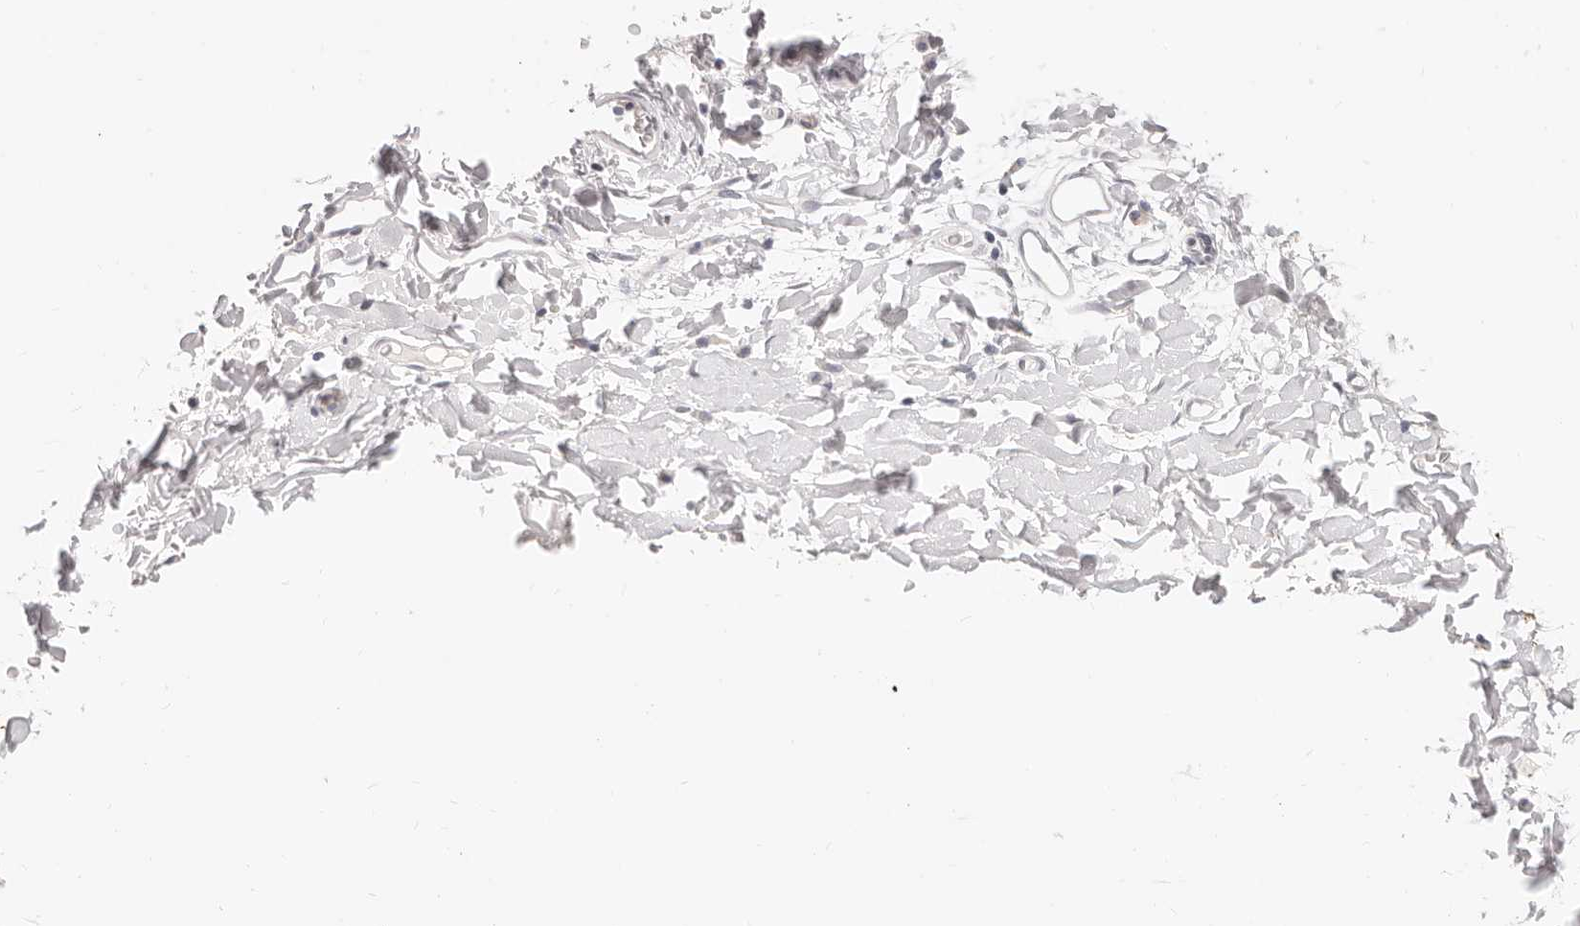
{"staining": {"intensity": "negative", "quantity": "none", "location": "none"}, "tissue": "adipose tissue", "cell_type": "Adipocytes", "image_type": "normal", "snomed": [{"axis": "morphology", "description": "Normal tissue, NOS"}, {"axis": "morphology", "description": "Adenocarcinoma, NOS"}, {"axis": "topography", "description": "Esophagus"}], "caption": "A histopathology image of adipose tissue stained for a protein reveals no brown staining in adipocytes.", "gene": "ASCL1", "patient": {"sex": "male", "age": 62}}